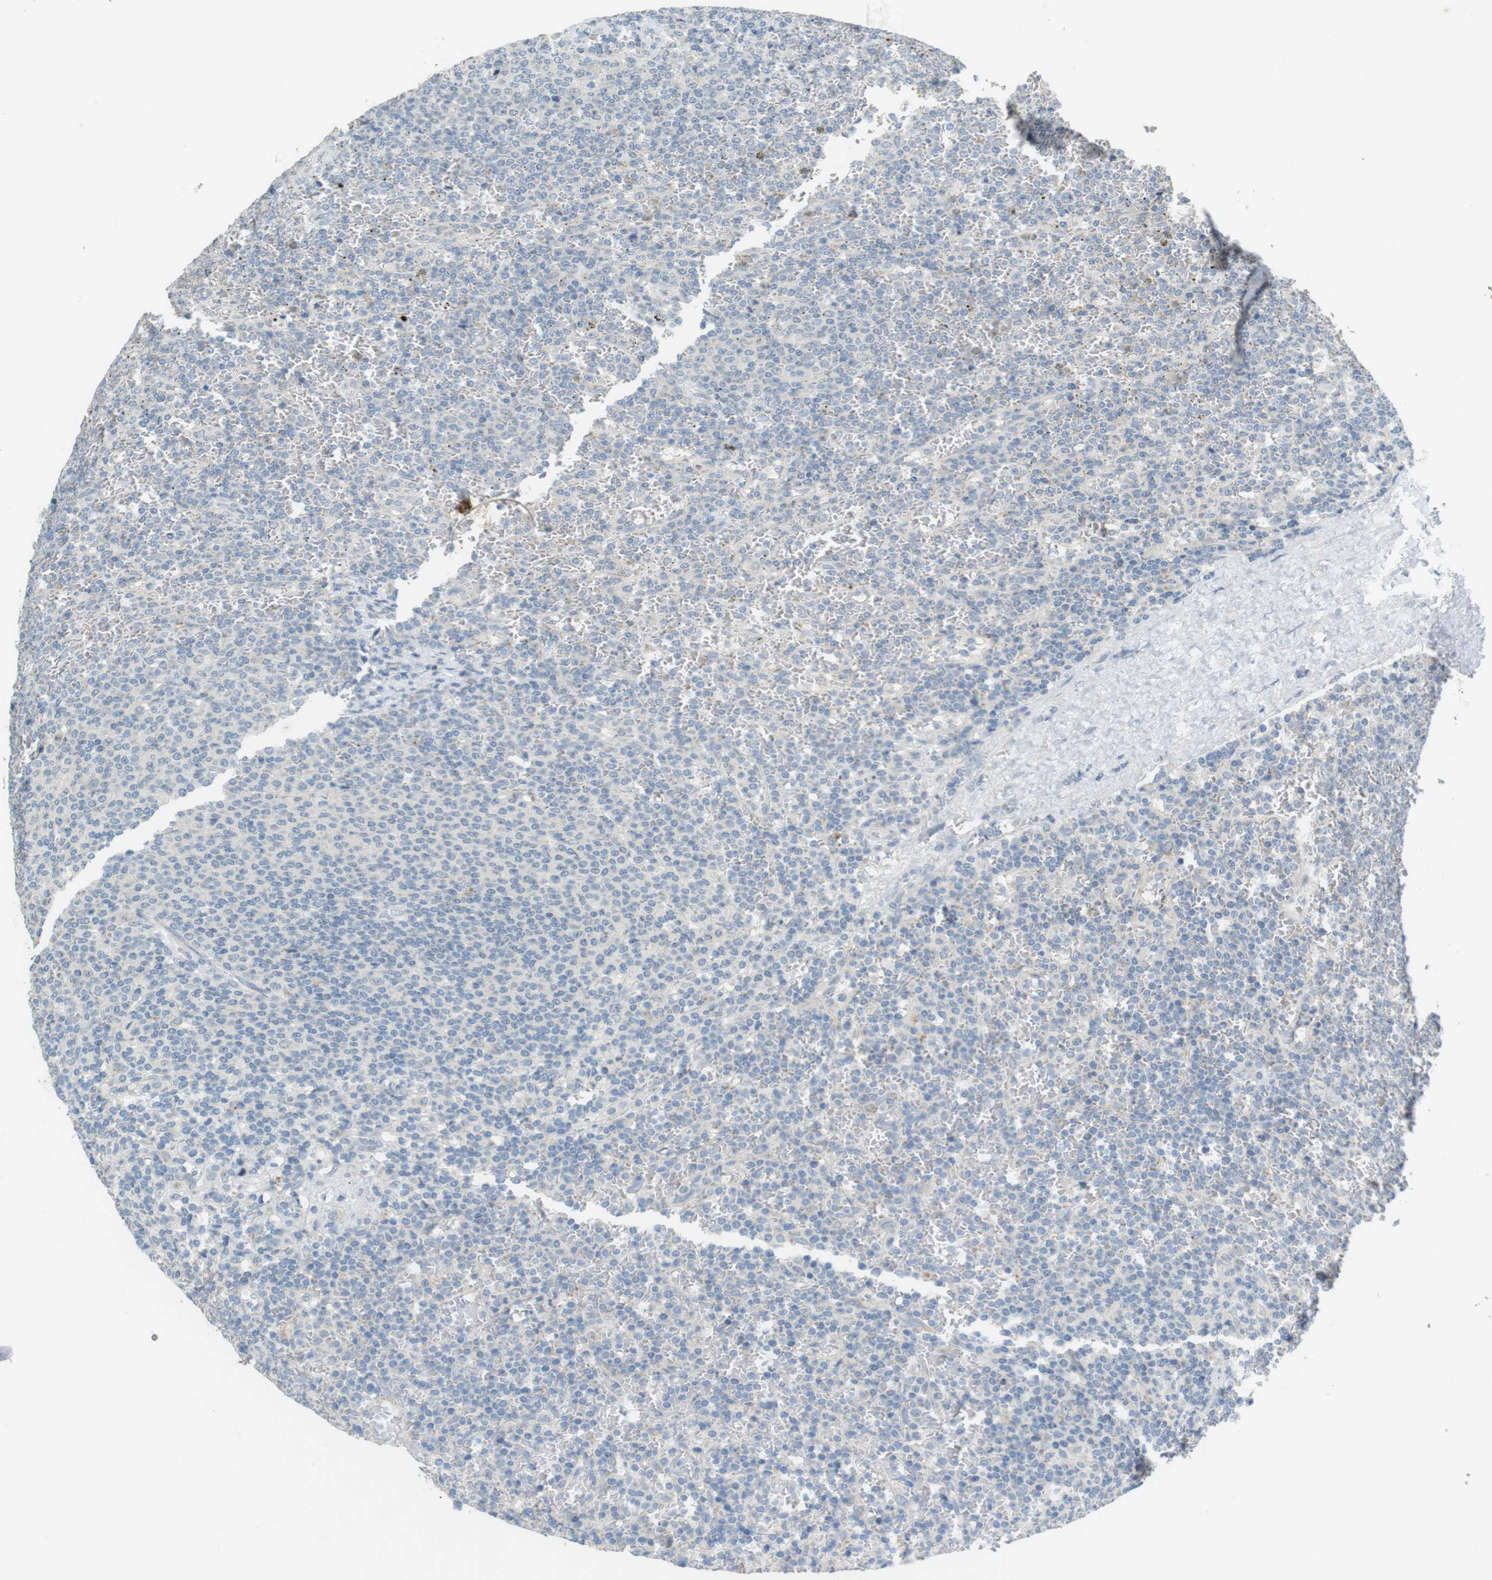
{"staining": {"intensity": "negative", "quantity": "none", "location": "none"}, "tissue": "lymphoma", "cell_type": "Tumor cells", "image_type": "cancer", "snomed": [{"axis": "morphology", "description": "Malignant lymphoma, non-Hodgkin's type, Low grade"}, {"axis": "topography", "description": "Spleen"}], "caption": "High power microscopy histopathology image of an immunohistochemistry (IHC) histopathology image of malignant lymphoma, non-Hodgkin's type (low-grade), revealing no significant positivity in tumor cells.", "gene": "MUC5B", "patient": {"sex": "female", "age": 77}}